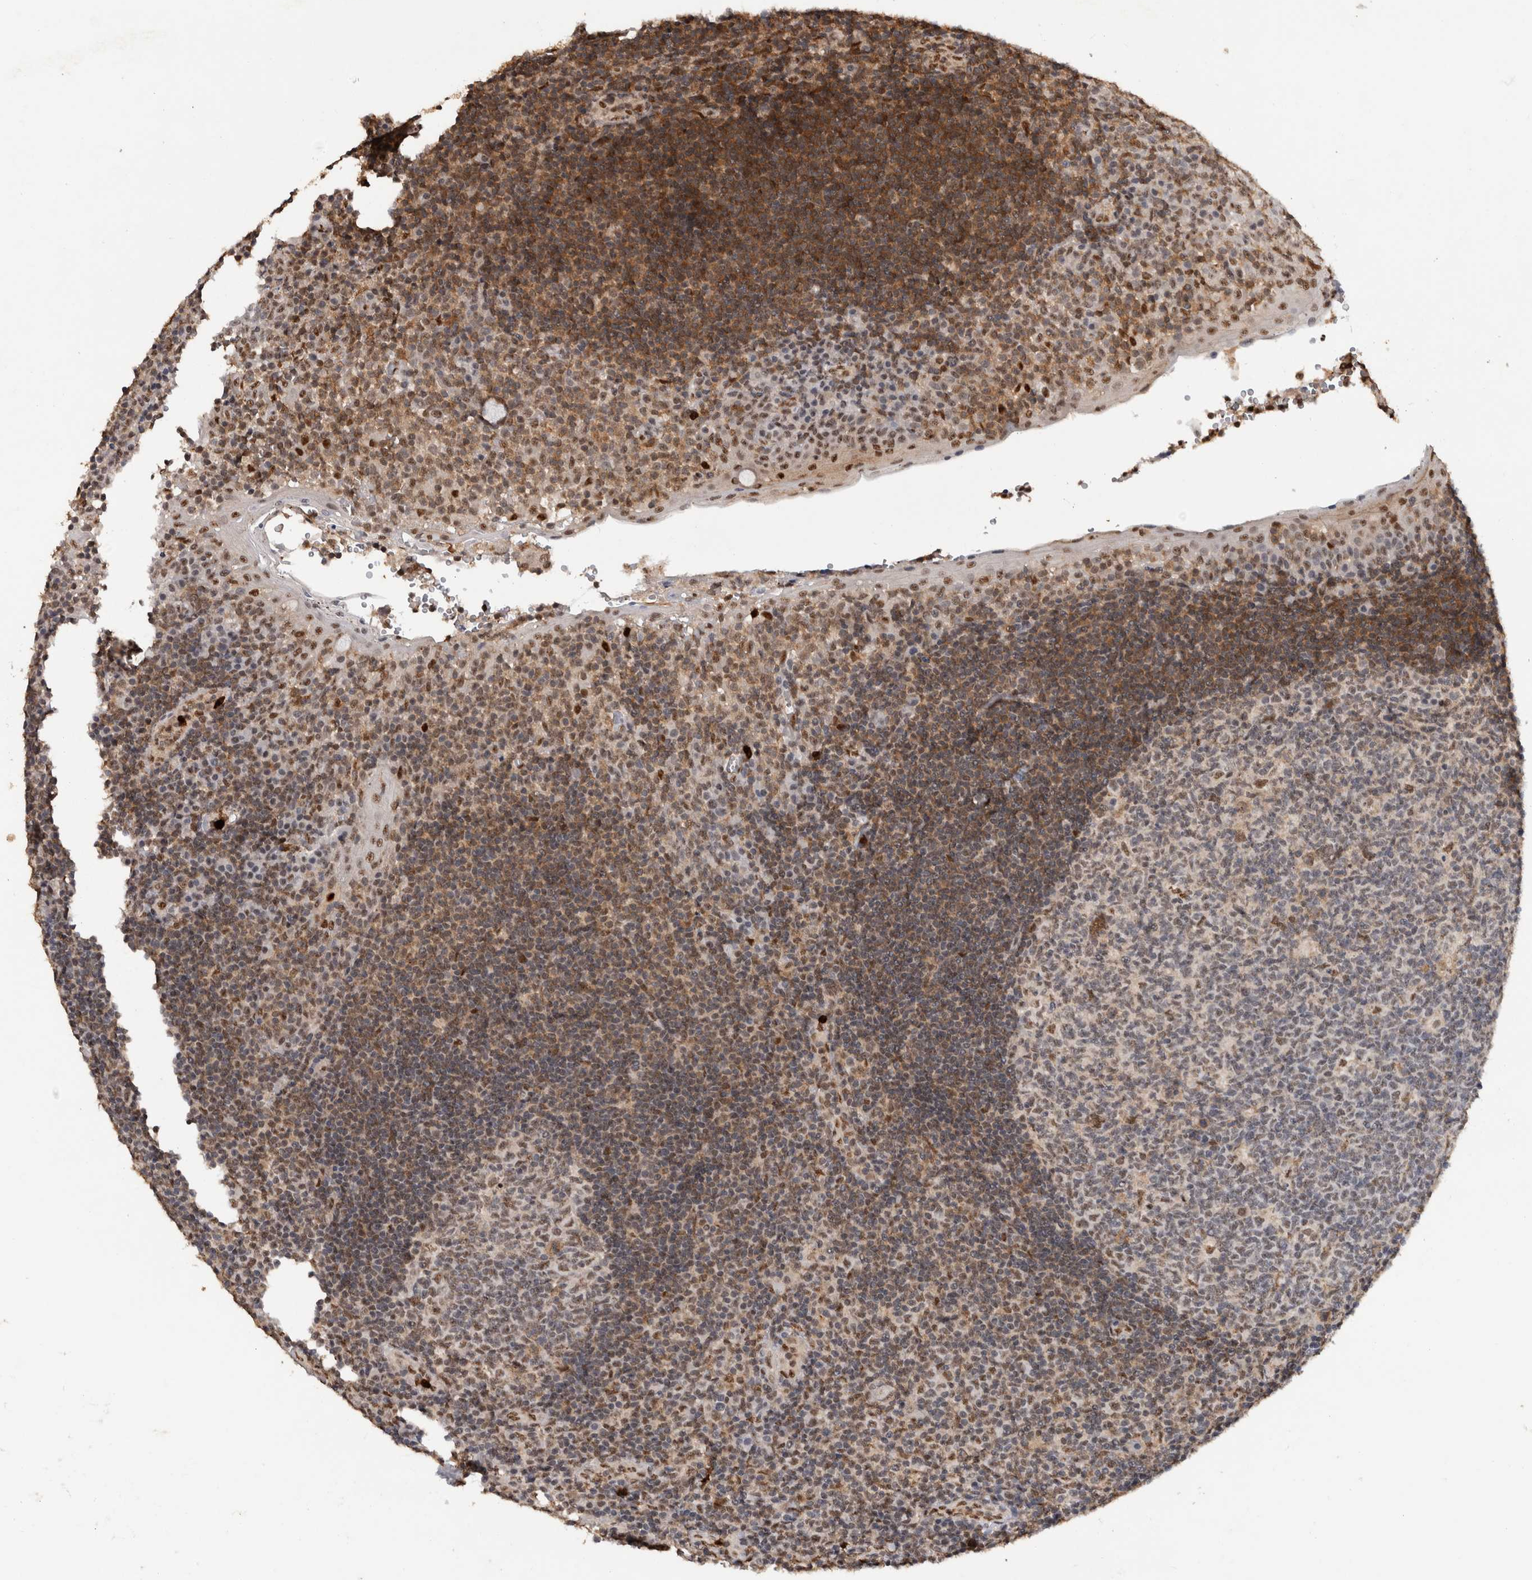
{"staining": {"intensity": "moderate", "quantity": "<25%", "location": "cytoplasmic/membranous,nuclear"}, "tissue": "tonsil", "cell_type": "Germinal center cells", "image_type": "normal", "snomed": [{"axis": "morphology", "description": "Normal tissue, NOS"}, {"axis": "topography", "description": "Tonsil"}], "caption": "Immunohistochemistry (IHC) of normal tonsil demonstrates low levels of moderate cytoplasmic/membranous,nuclear staining in approximately <25% of germinal center cells.", "gene": "RPS6KA2", "patient": {"sex": "female", "age": 40}}